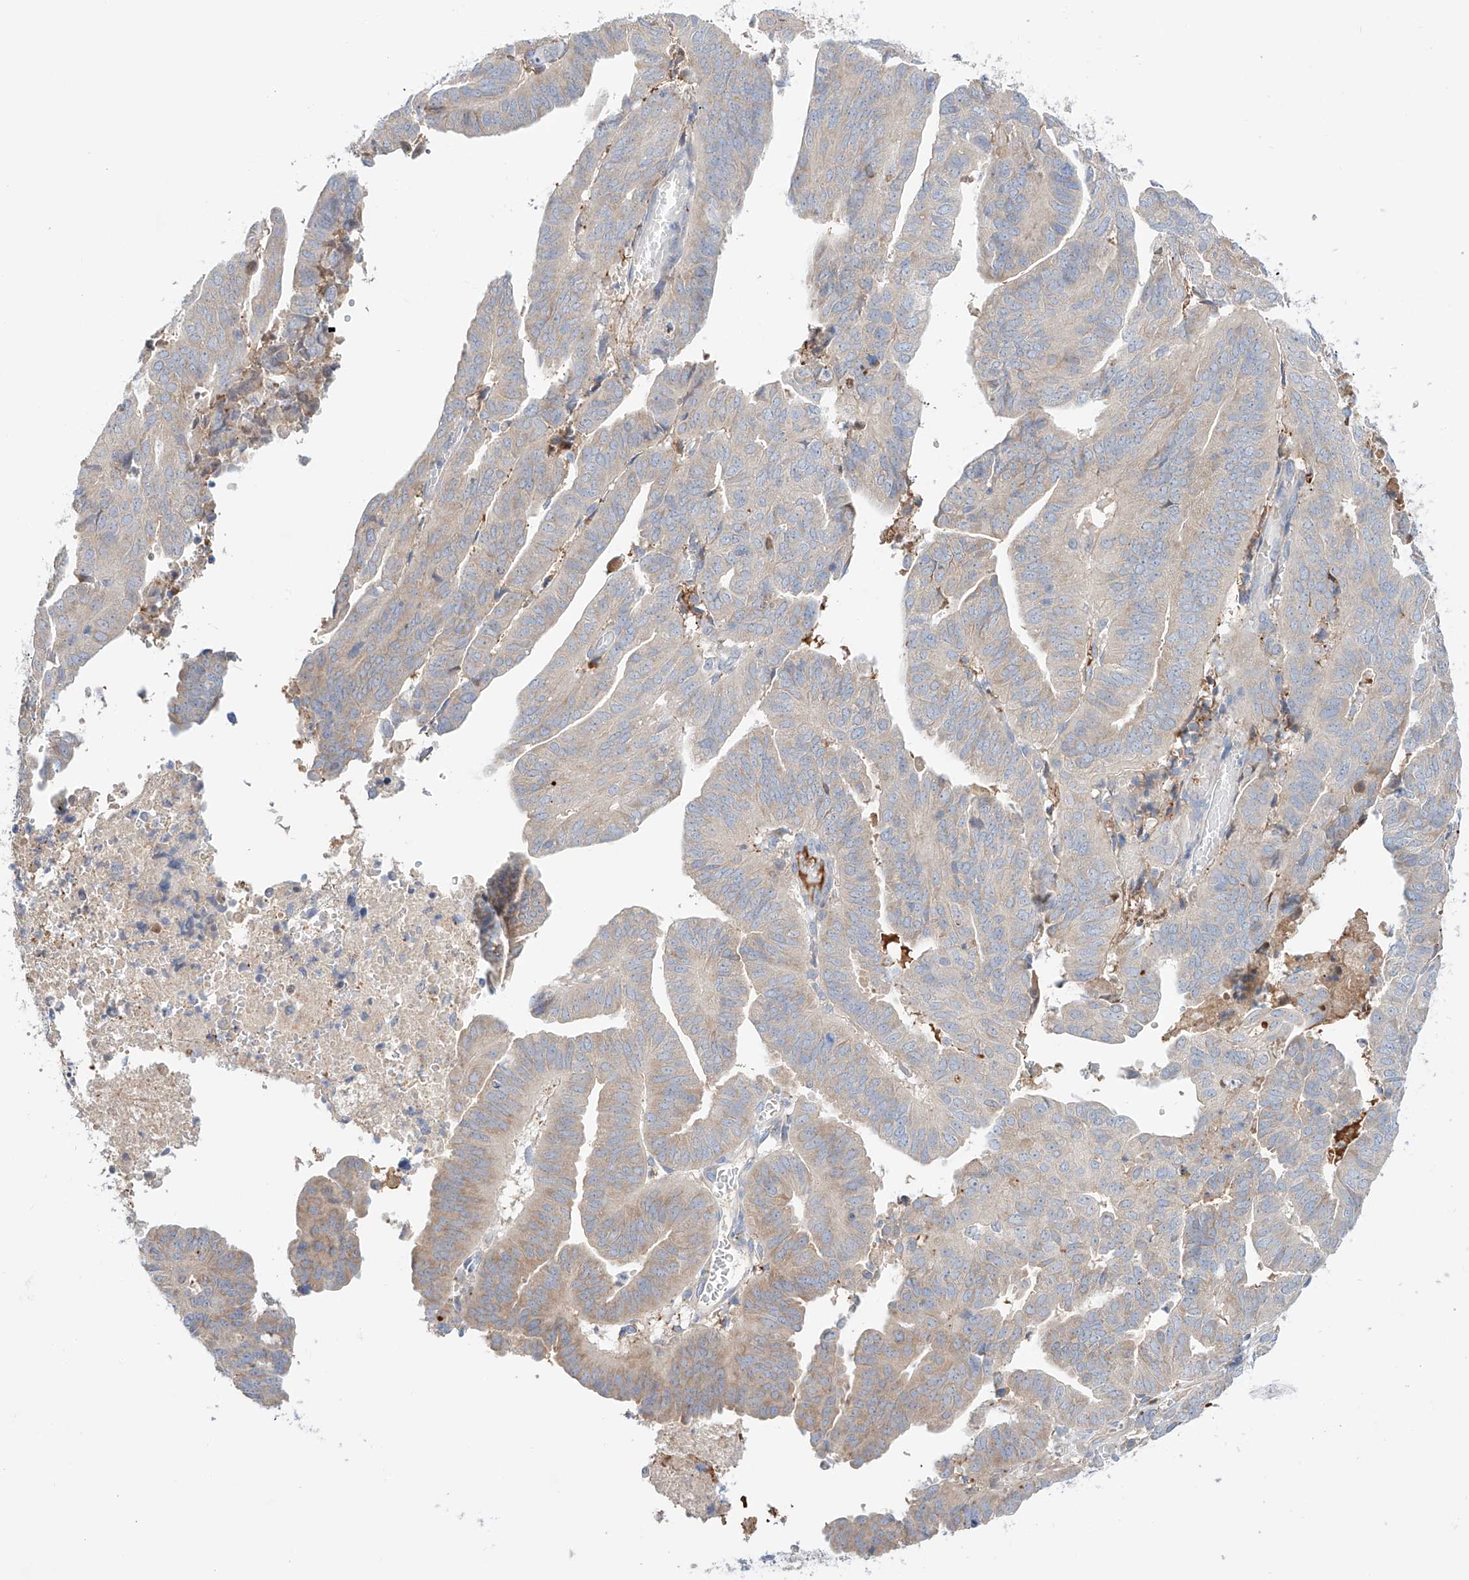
{"staining": {"intensity": "weak", "quantity": "25%-75%", "location": "cytoplasmic/membranous"}, "tissue": "endometrial cancer", "cell_type": "Tumor cells", "image_type": "cancer", "snomed": [{"axis": "morphology", "description": "Adenocarcinoma, NOS"}, {"axis": "topography", "description": "Uterus"}], "caption": "Human endometrial cancer (adenocarcinoma) stained with a protein marker reveals weak staining in tumor cells.", "gene": "PGGT1B", "patient": {"sex": "female", "age": 77}}